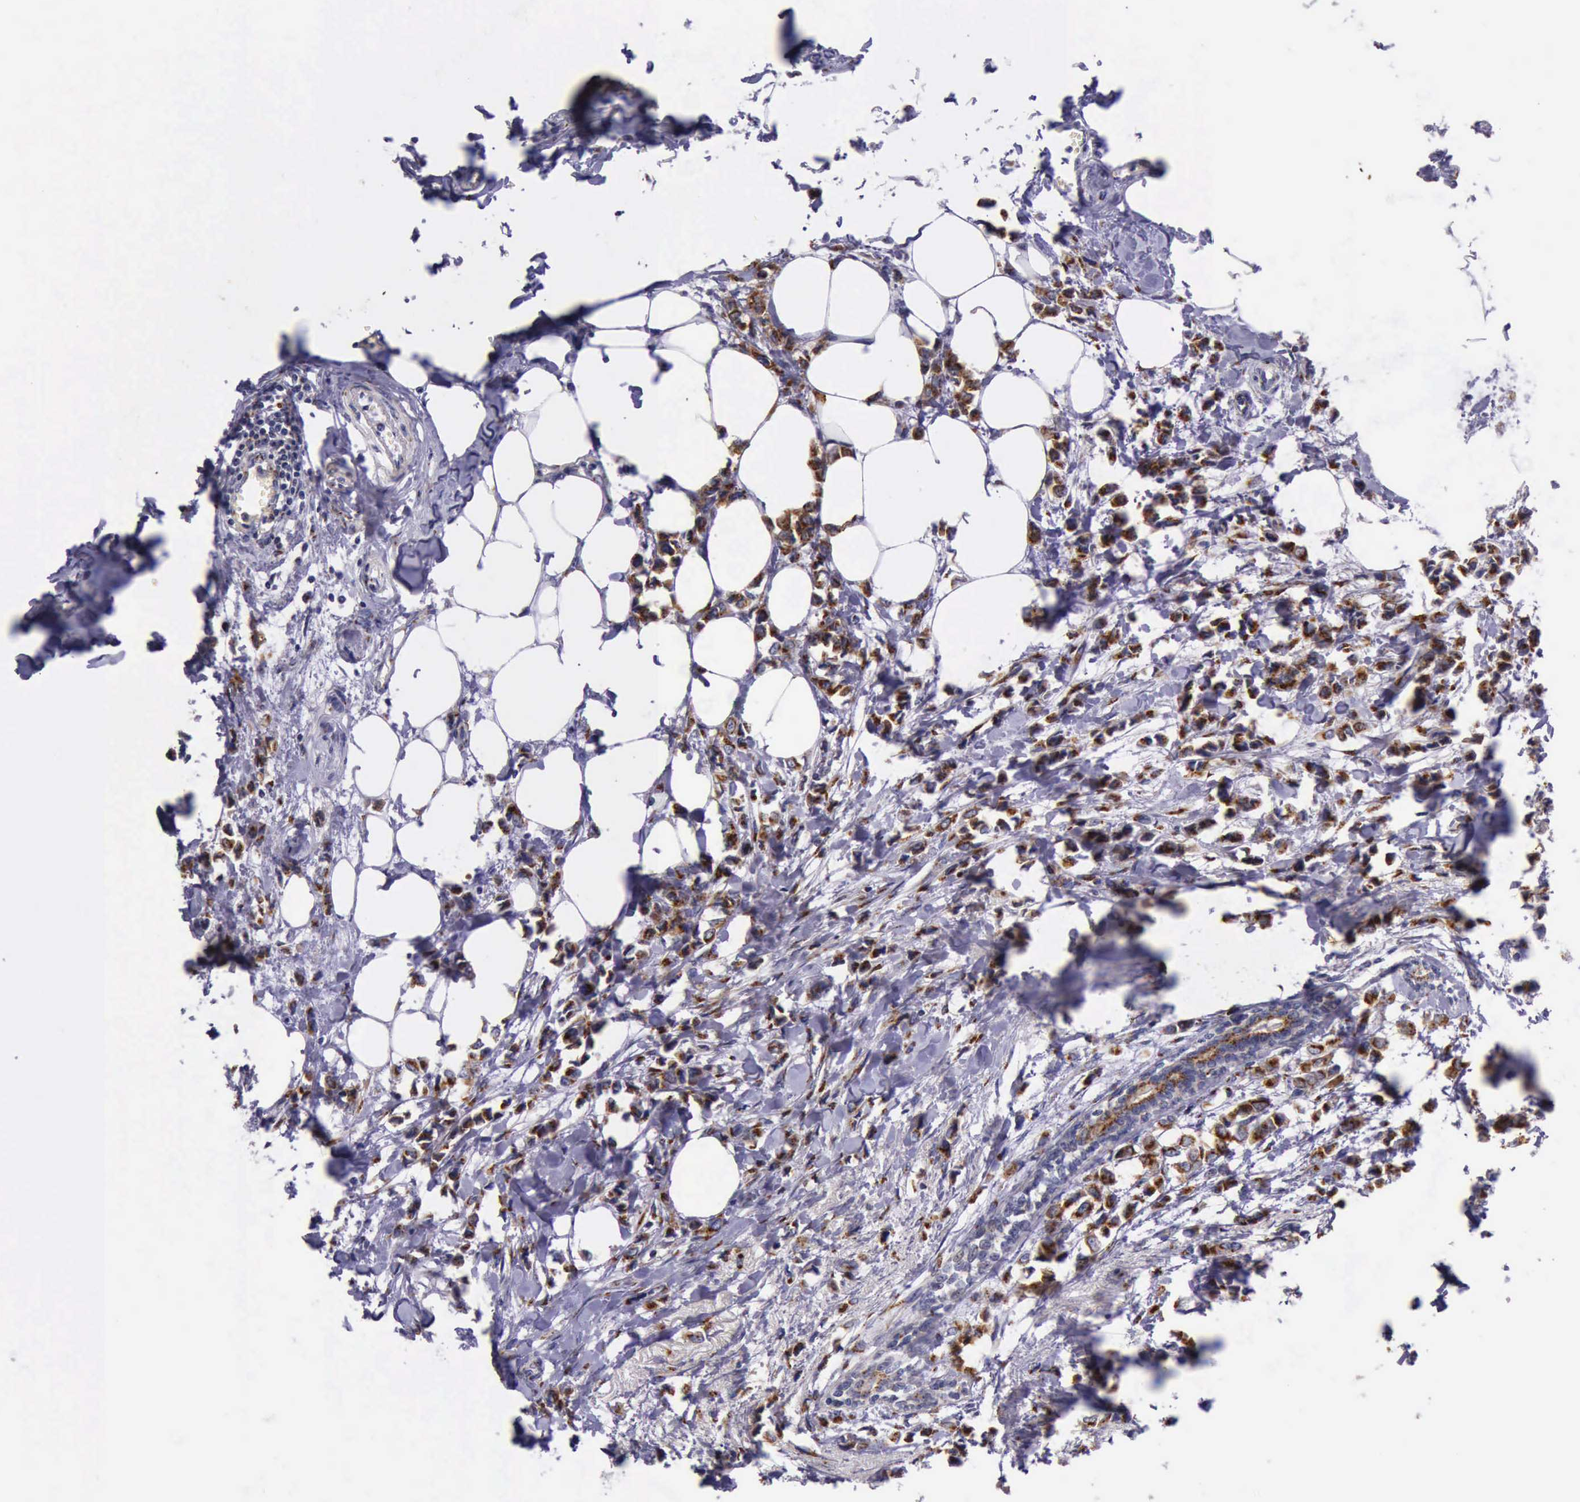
{"staining": {"intensity": "strong", "quantity": ">75%", "location": "cytoplasmic/membranous"}, "tissue": "breast cancer", "cell_type": "Tumor cells", "image_type": "cancer", "snomed": [{"axis": "morphology", "description": "Lobular carcinoma"}, {"axis": "topography", "description": "Breast"}], "caption": "The micrograph displays immunohistochemical staining of lobular carcinoma (breast). There is strong cytoplasmic/membranous expression is present in about >75% of tumor cells. (IHC, brightfield microscopy, high magnification).", "gene": "GOLGA5", "patient": {"sex": "female", "age": 51}}